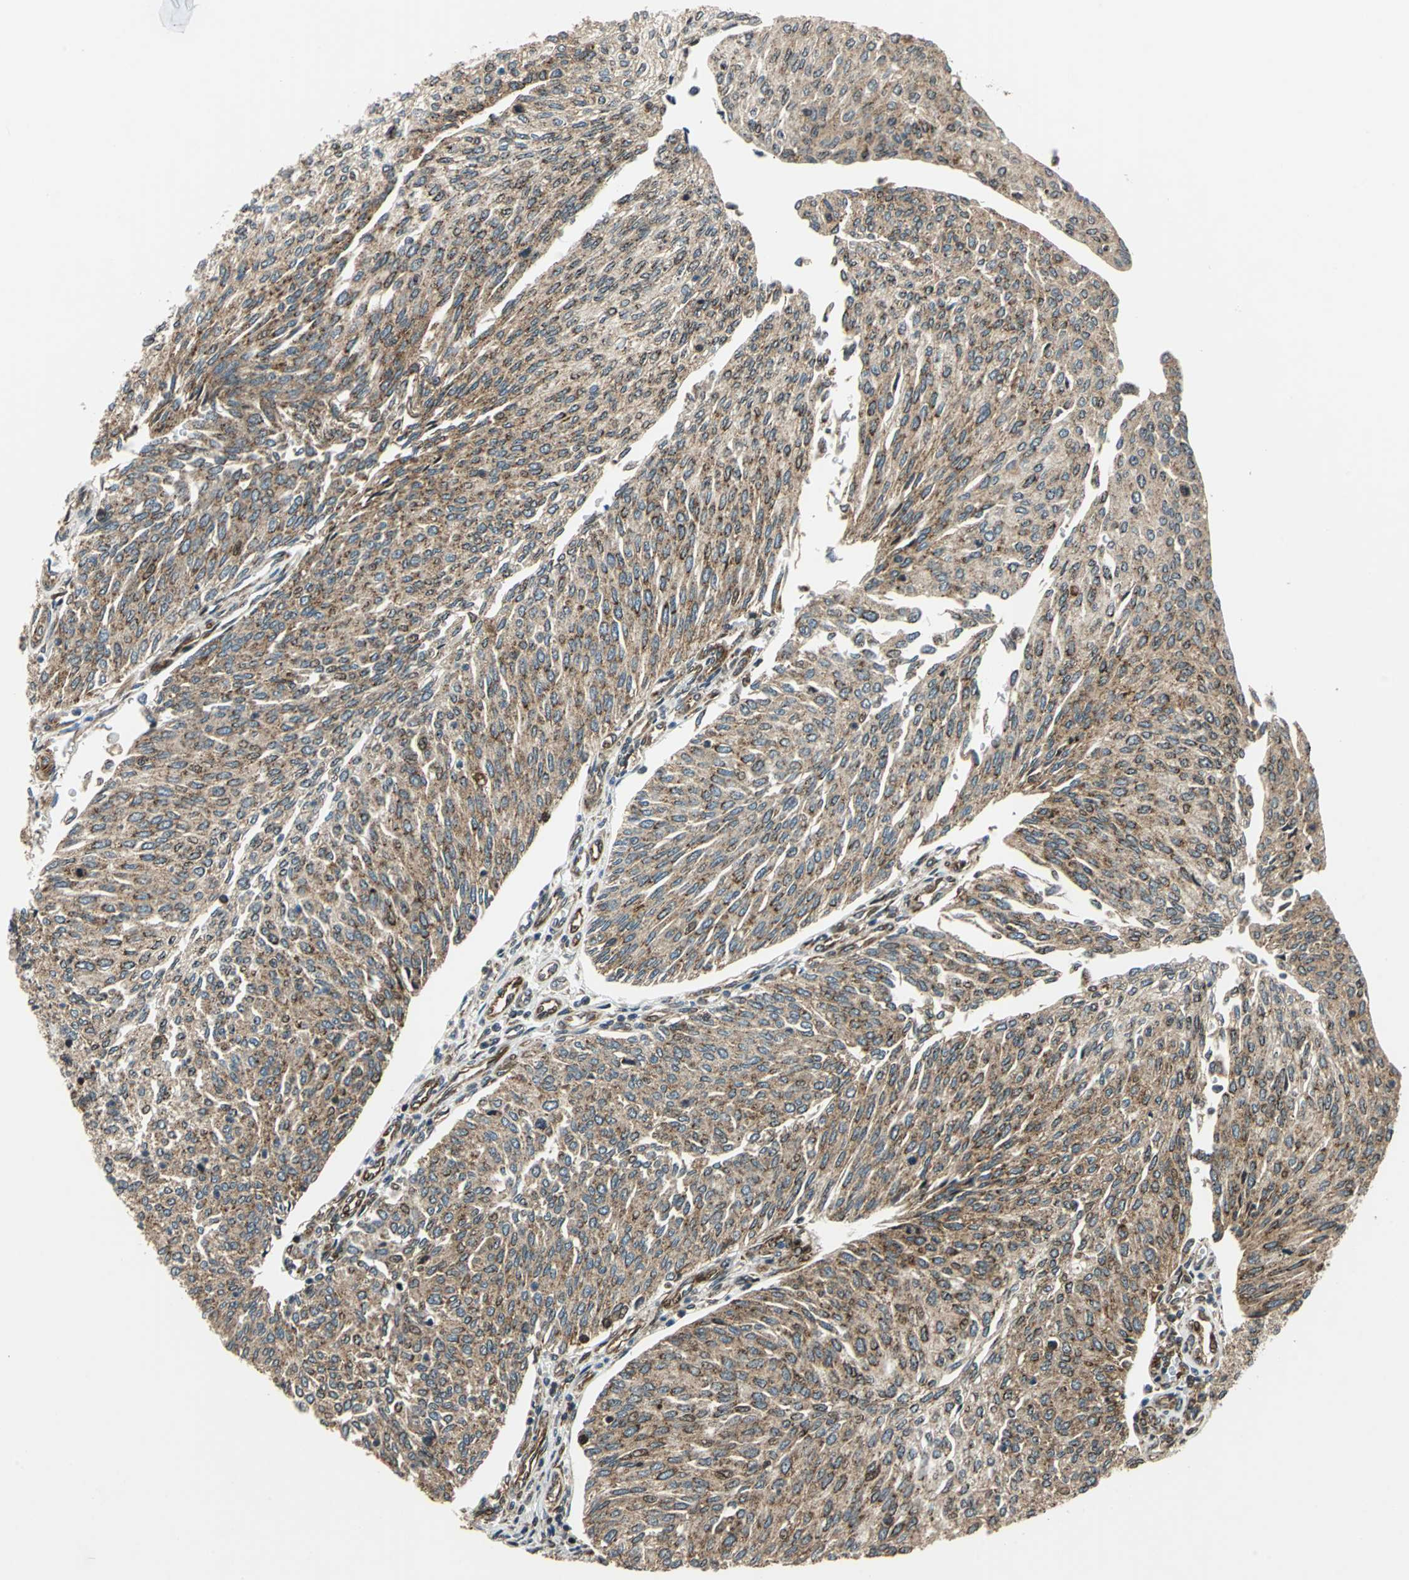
{"staining": {"intensity": "moderate", "quantity": ">75%", "location": "cytoplasmic/membranous"}, "tissue": "urothelial cancer", "cell_type": "Tumor cells", "image_type": "cancer", "snomed": [{"axis": "morphology", "description": "Urothelial carcinoma, Low grade"}, {"axis": "topography", "description": "Urinary bladder"}], "caption": "A histopathology image of human urothelial carcinoma (low-grade) stained for a protein exhibits moderate cytoplasmic/membranous brown staining in tumor cells.", "gene": "AATF", "patient": {"sex": "female", "age": 79}}